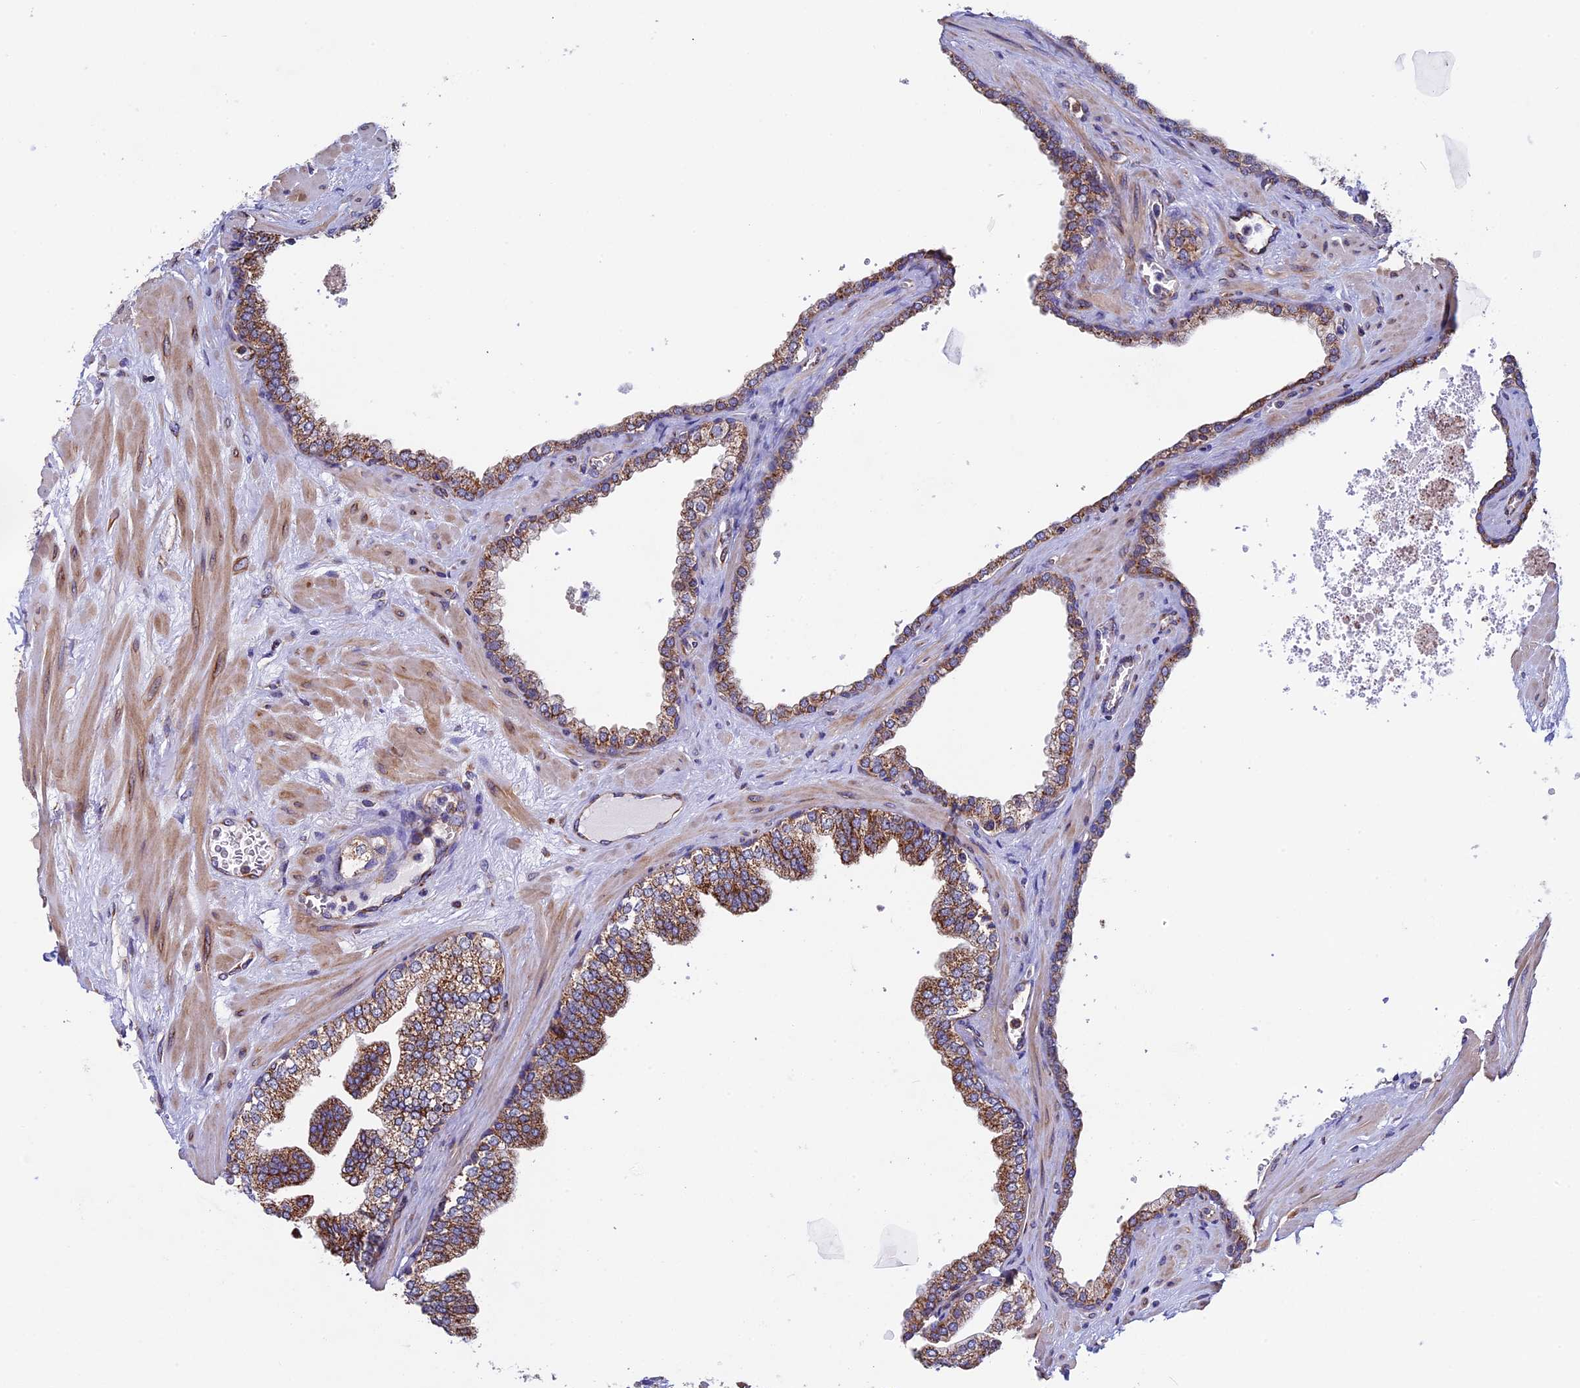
{"staining": {"intensity": "moderate", "quantity": ">75%", "location": "cytoplasmic/membranous"}, "tissue": "prostate", "cell_type": "Glandular cells", "image_type": "normal", "snomed": [{"axis": "morphology", "description": "Normal tissue, NOS"}, {"axis": "topography", "description": "Prostate"}], "caption": "About >75% of glandular cells in unremarkable prostate demonstrate moderate cytoplasmic/membranous protein staining as visualized by brown immunohistochemical staining.", "gene": "SLC9A5", "patient": {"sex": "male", "age": 60}}